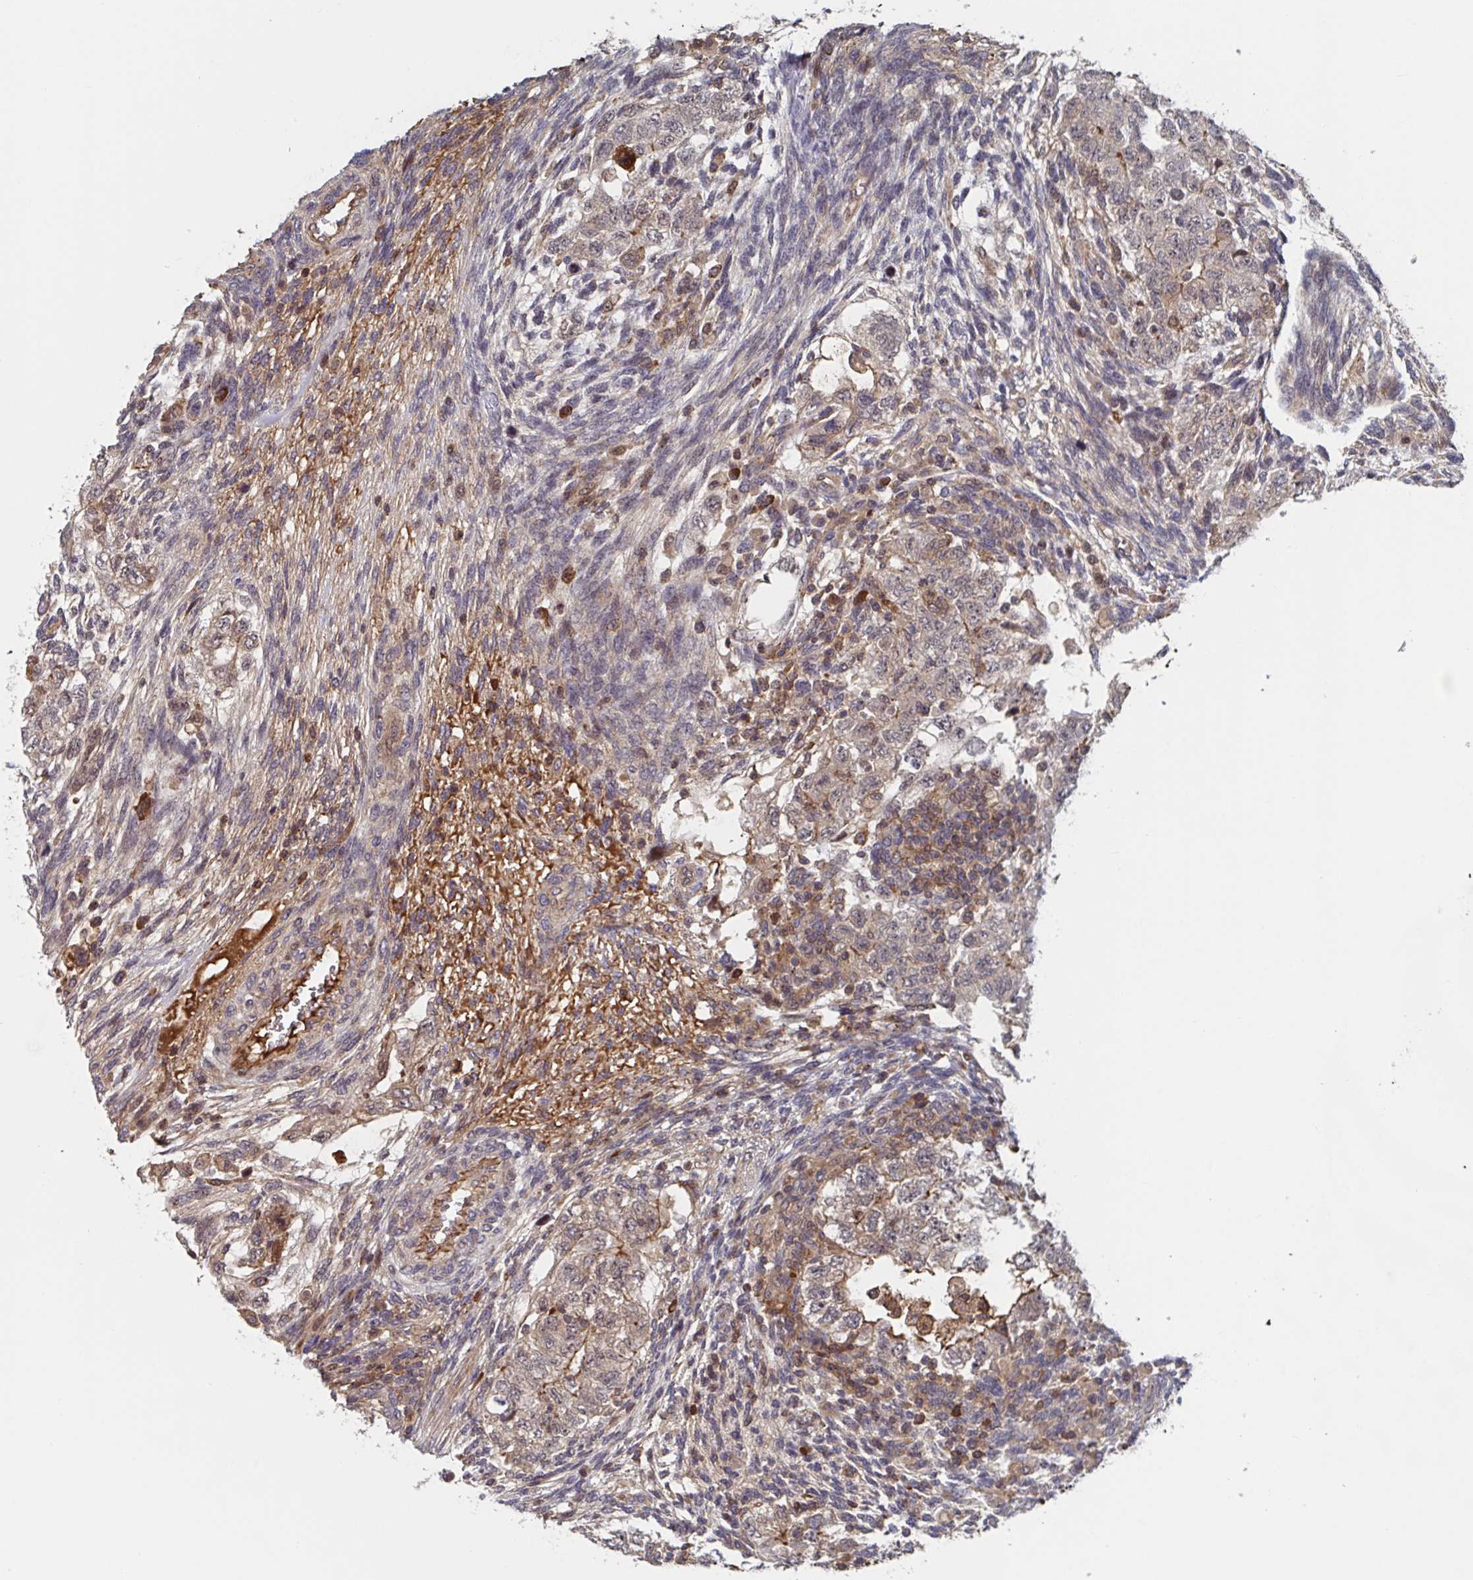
{"staining": {"intensity": "moderate", "quantity": "<25%", "location": "nuclear"}, "tissue": "testis cancer", "cell_type": "Tumor cells", "image_type": "cancer", "snomed": [{"axis": "morphology", "description": "Normal tissue, NOS"}, {"axis": "morphology", "description": "Carcinoma, Embryonal, NOS"}, {"axis": "topography", "description": "Testis"}], "caption": "Immunohistochemical staining of testis cancer reveals low levels of moderate nuclear staining in about <25% of tumor cells.", "gene": "DHRS12", "patient": {"sex": "male", "age": 36}}